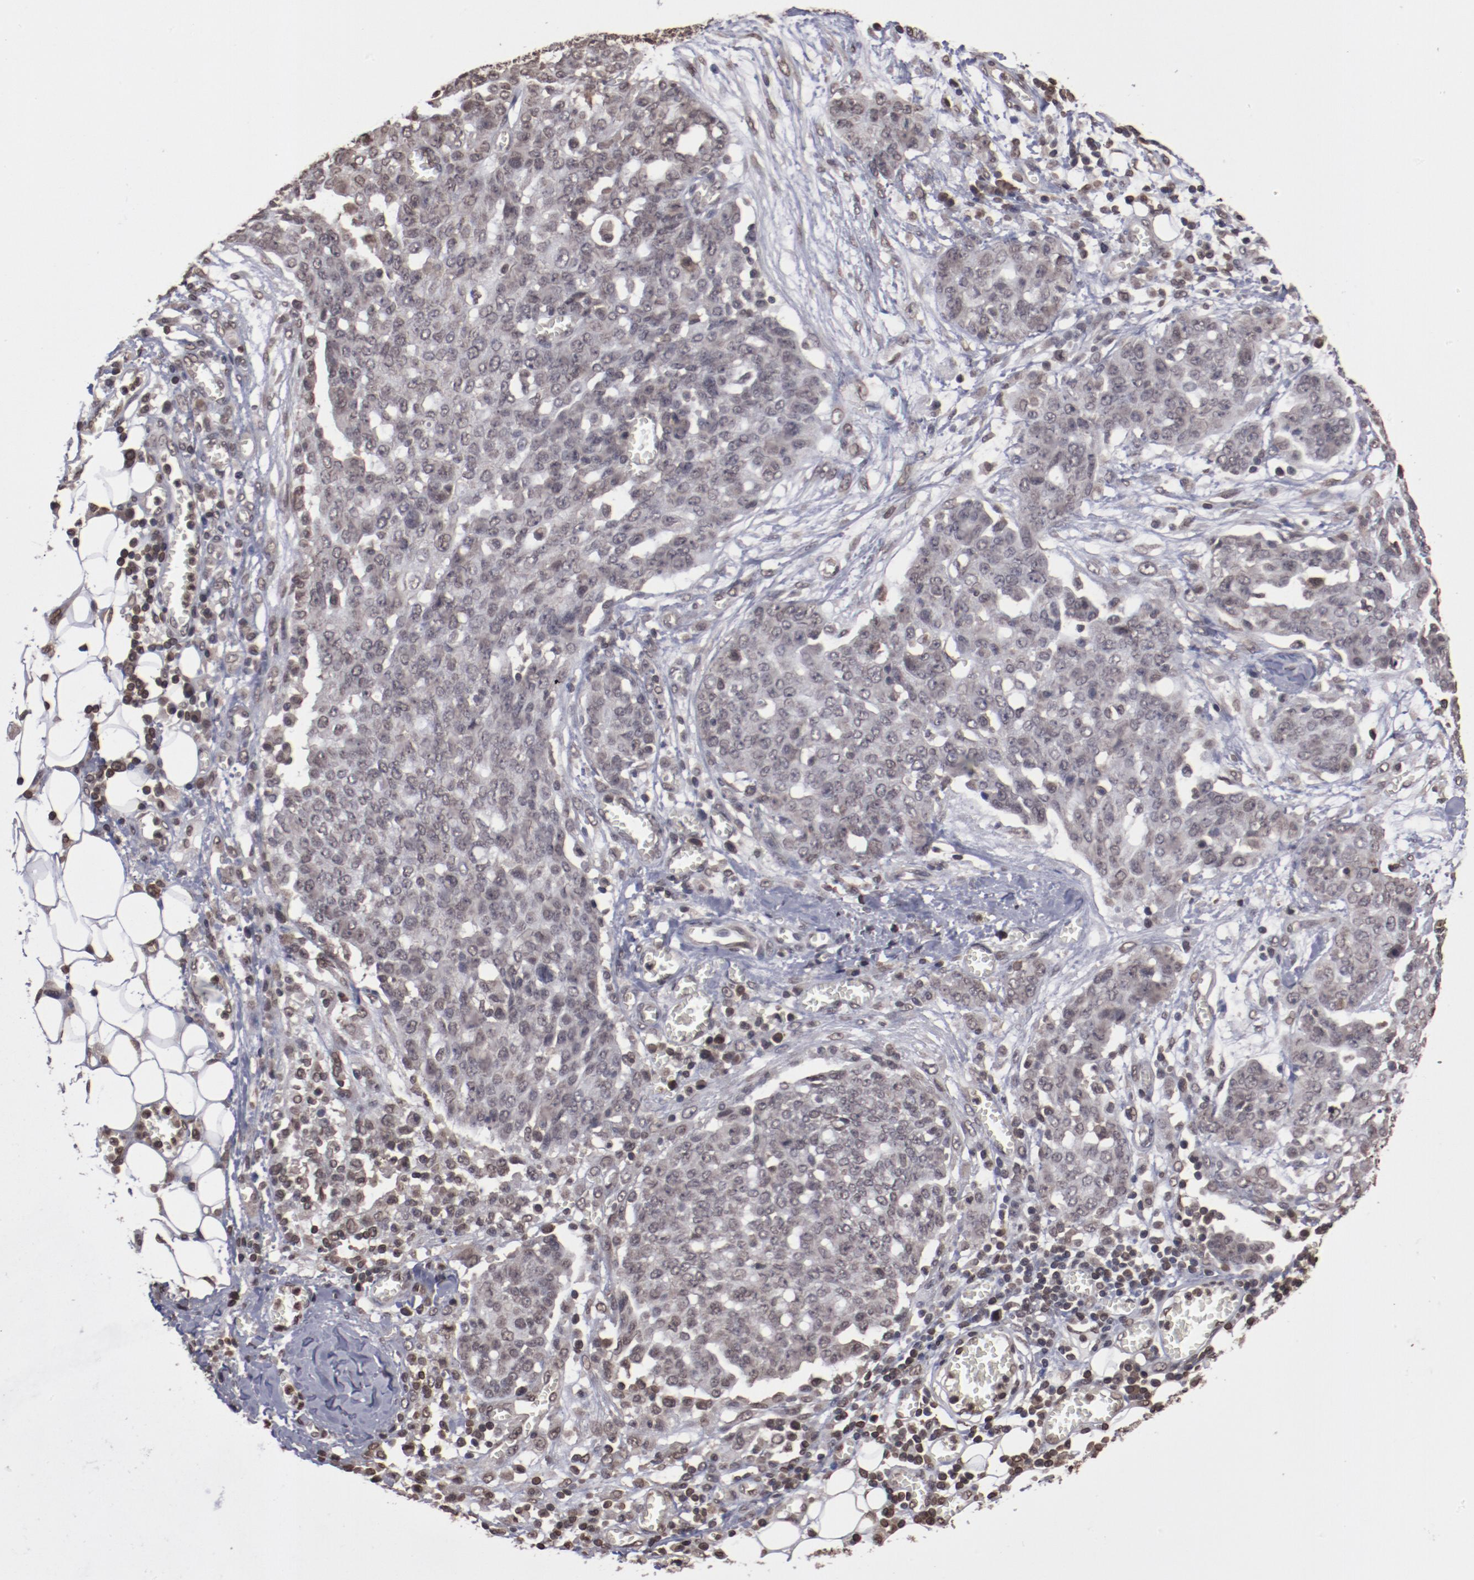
{"staining": {"intensity": "weak", "quantity": ">75%", "location": "nuclear"}, "tissue": "ovarian cancer", "cell_type": "Tumor cells", "image_type": "cancer", "snomed": [{"axis": "morphology", "description": "Cystadenocarcinoma, serous, NOS"}, {"axis": "topography", "description": "Soft tissue"}, {"axis": "topography", "description": "Ovary"}], "caption": "A histopathology image of human ovarian cancer (serous cystadenocarcinoma) stained for a protein demonstrates weak nuclear brown staining in tumor cells.", "gene": "AKT1", "patient": {"sex": "female", "age": 57}}